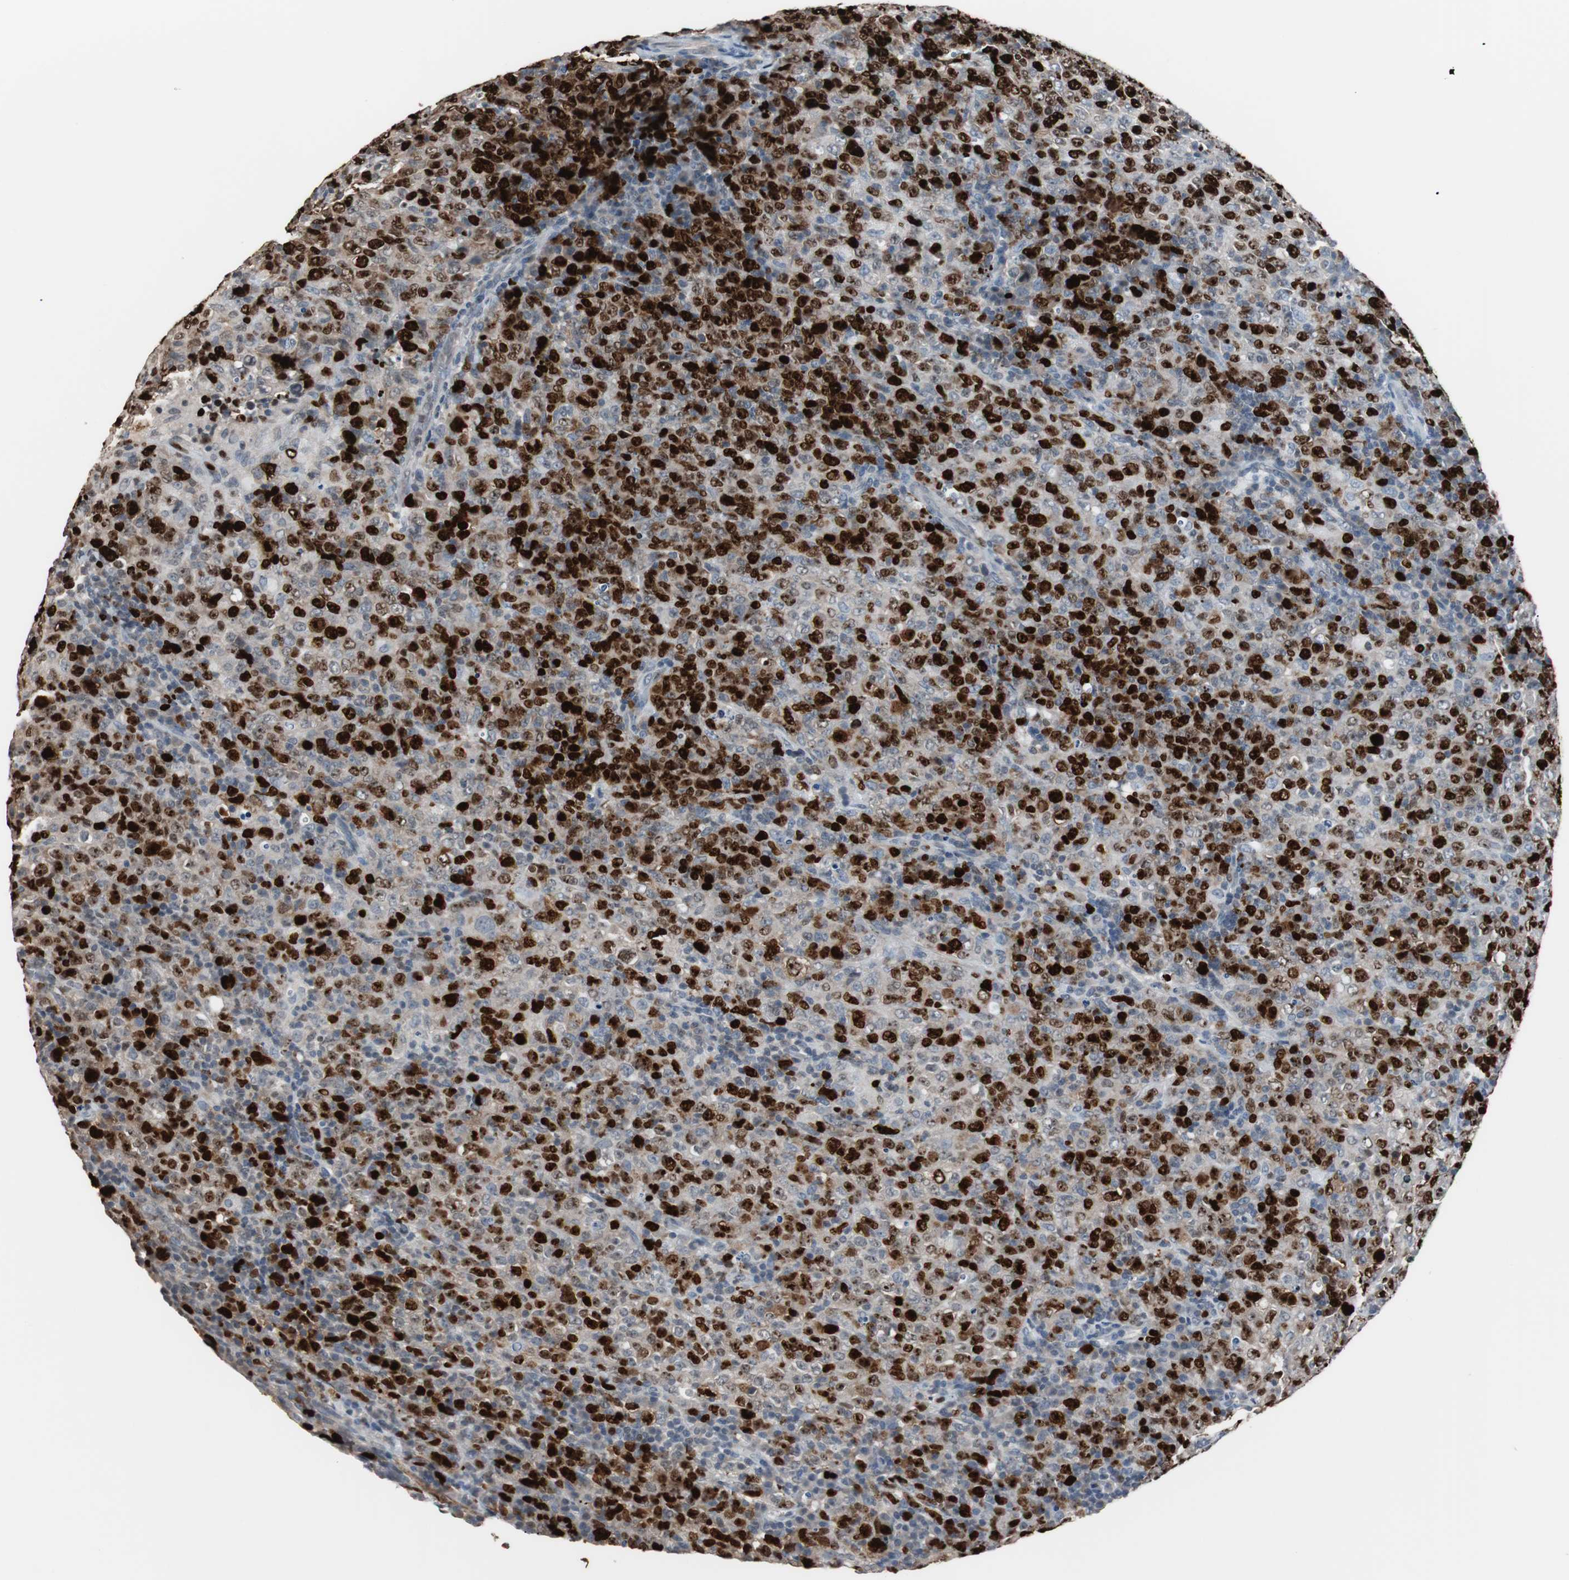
{"staining": {"intensity": "strong", "quantity": ">75%", "location": "nuclear"}, "tissue": "lymphoma", "cell_type": "Tumor cells", "image_type": "cancer", "snomed": [{"axis": "morphology", "description": "Malignant lymphoma, non-Hodgkin's type, High grade"}, {"axis": "topography", "description": "Tonsil"}], "caption": "This histopathology image reveals IHC staining of lymphoma, with high strong nuclear positivity in approximately >75% of tumor cells.", "gene": "TOP2A", "patient": {"sex": "female", "age": 36}}